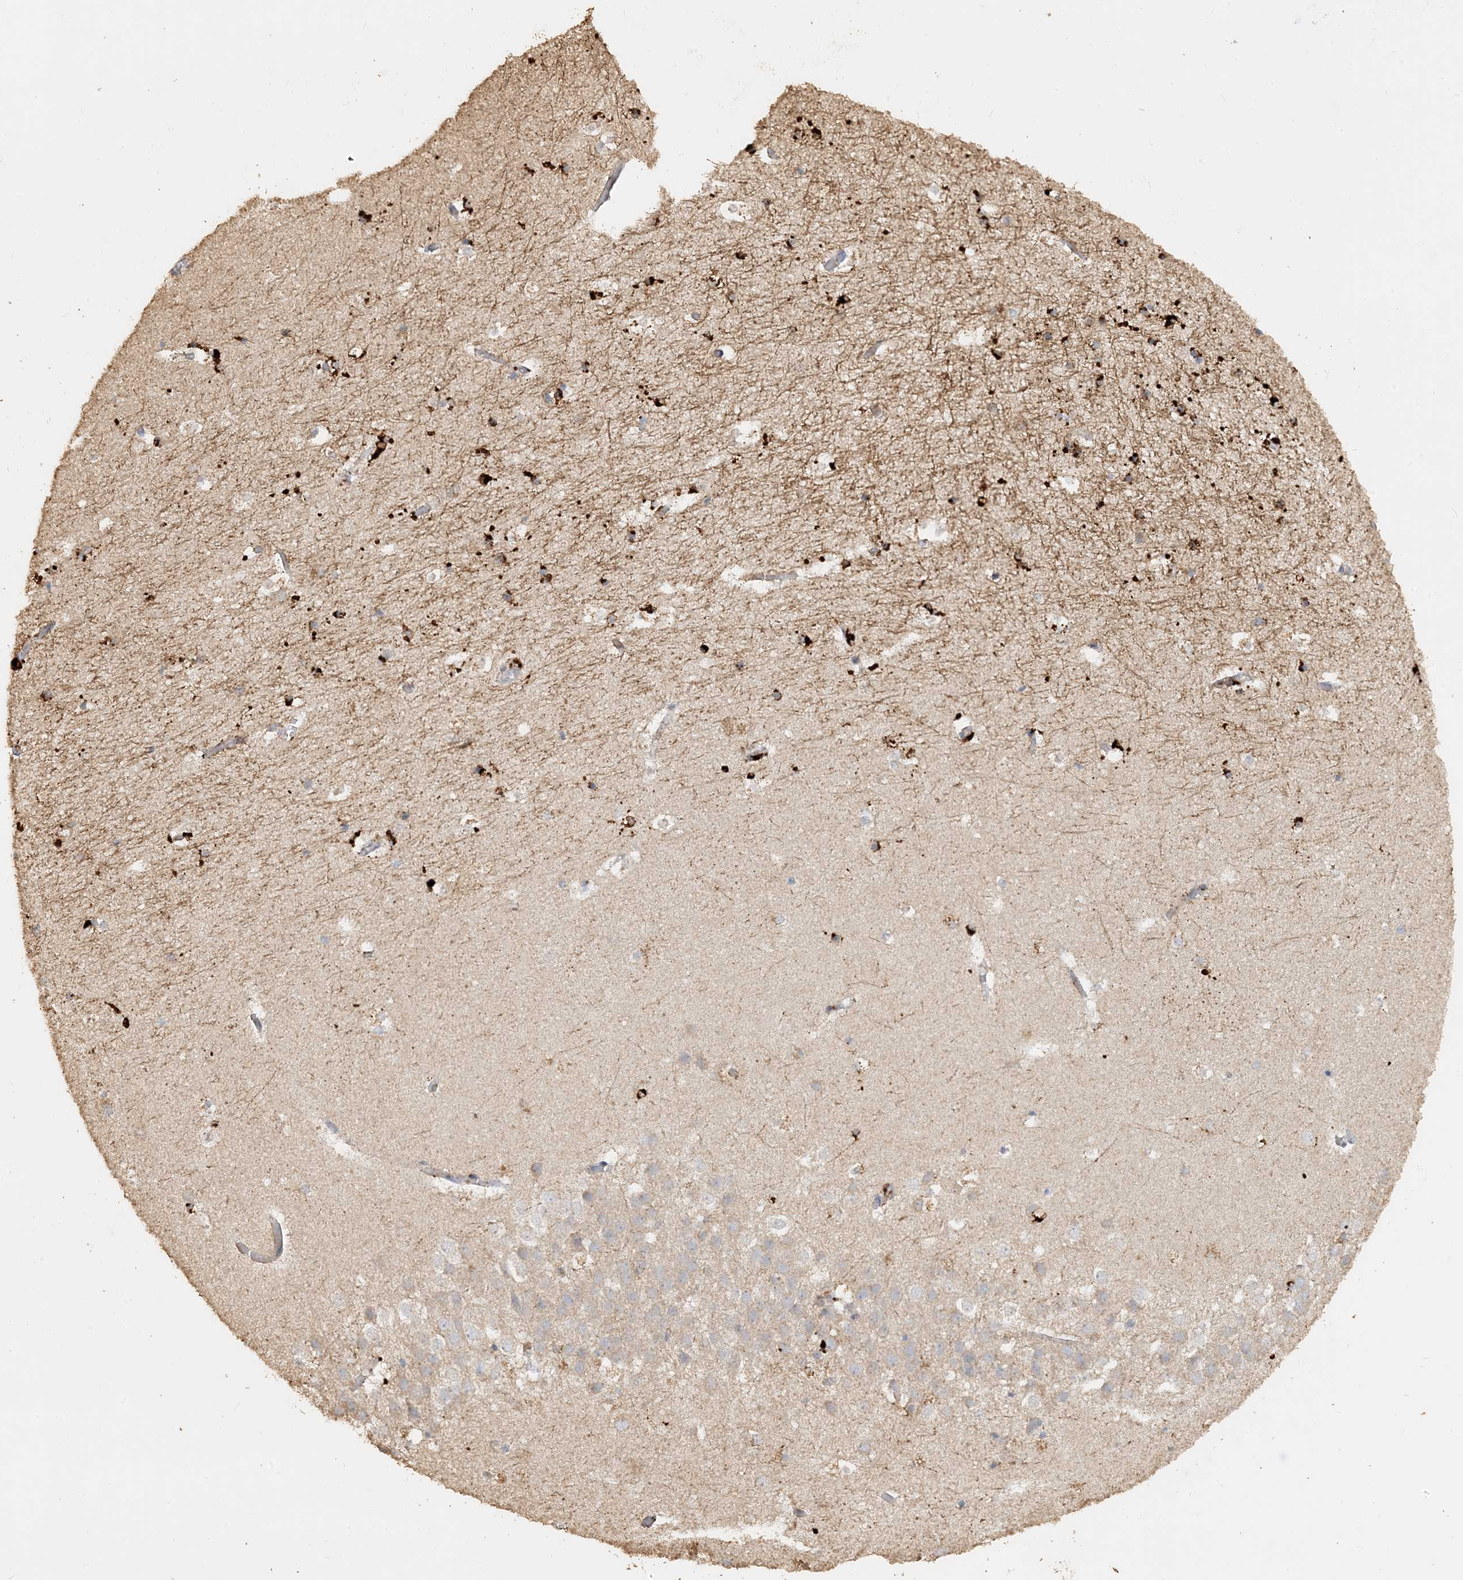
{"staining": {"intensity": "strong", "quantity": "<25%", "location": "cytoplasmic/membranous"}, "tissue": "hippocampus", "cell_type": "Glial cells", "image_type": "normal", "snomed": [{"axis": "morphology", "description": "Normal tissue, NOS"}, {"axis": "topography", "description": "Hippocampus"}], "caption": "Immunohistochemistry of benign human hippocampus reveals medium levels of strong cytoplasmic/membranous staining in approximately <25% of glial cells.", "gene": "SFMBT2", "patient": {"sex": "female", "age": 52}}